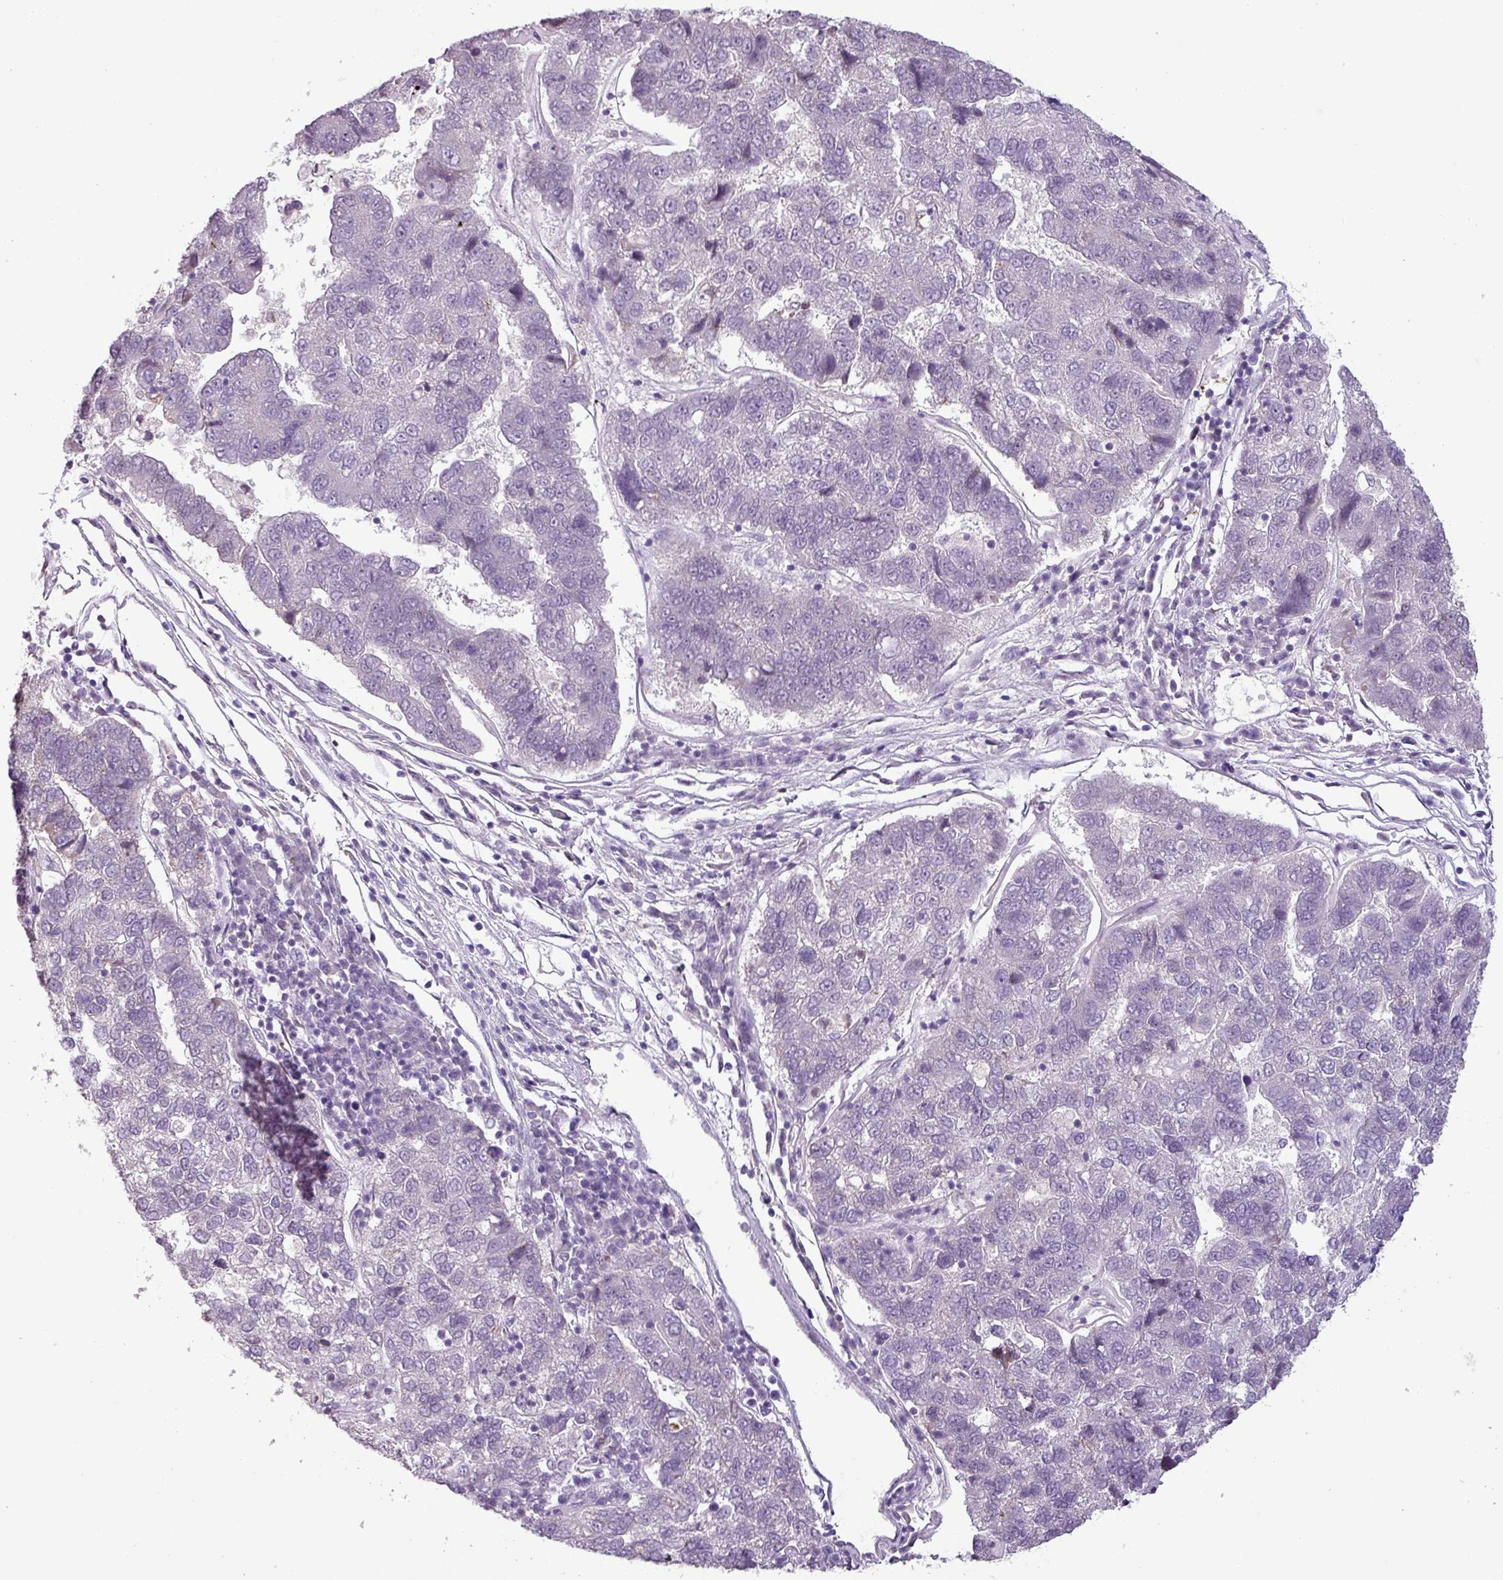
{"staining": {"intensity": "negative", "quantity": "none", "location": "none"}, "tissue": "pancreatic cancer", "cell_type": "Tumor cells", "image_type": "cancer", "snomed": [{"axis": "morphology", "description": "Adenocarcinoma, NOS"}, {"axis": "topography", "description": "Pancreas"}], "caption": "DAB (3,3'-diaminobenzidine) immunohistochemical staining of pancreatic adenocarcinoma shows no significant positivity in tumor cells.", "gene": "ZNF667", "patient": {"sex": "female", "age": 61}}